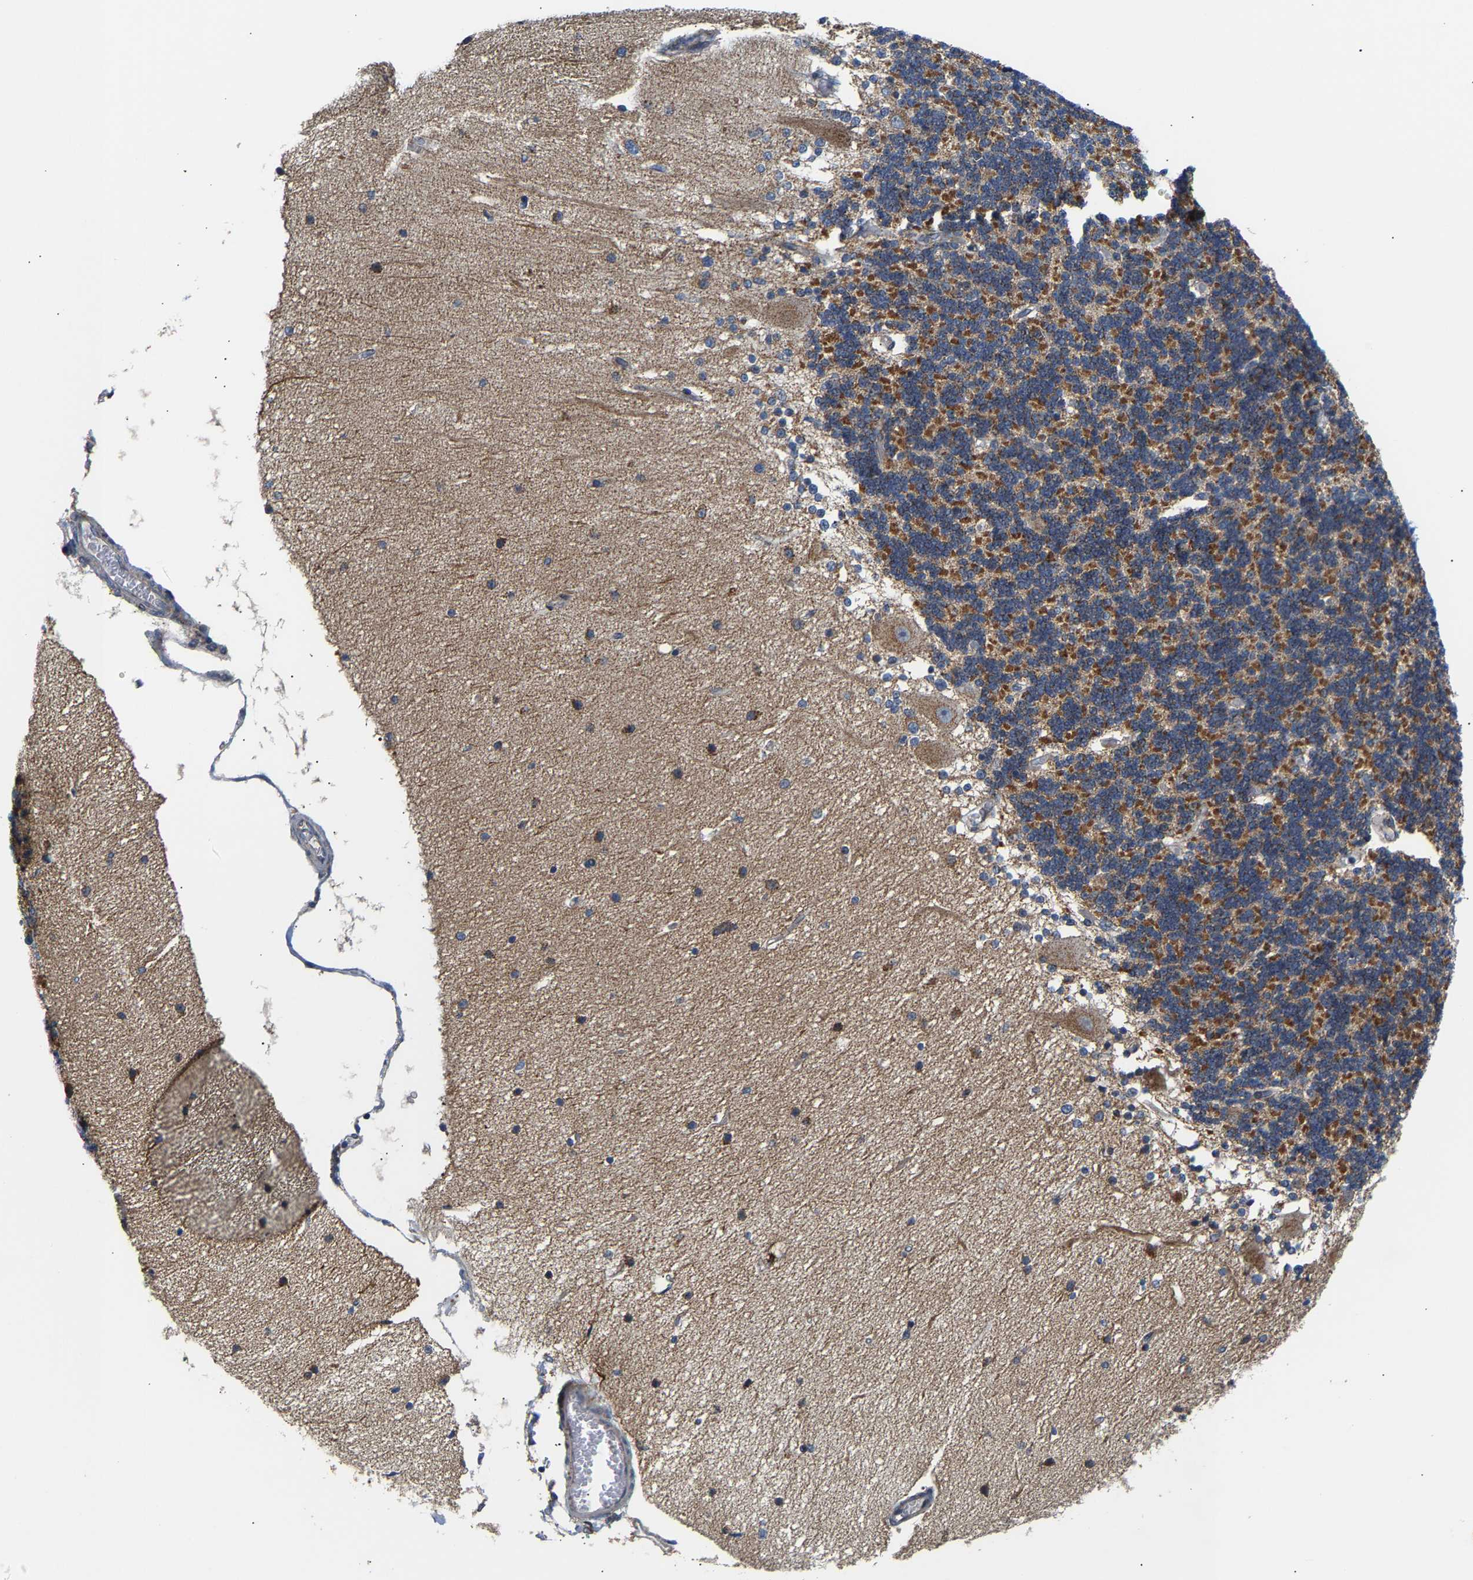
{"staining": {"intensity": "strong", "quantity": "25%-75%", "location": "cytoplasmic/membranous"}, "tissue": "cerebellum", "cell_type": "Cells in granular layer", "image_type": "normal", "snomed": [{"axis": "morphology", "description": "Normal tissue, NOS"}, {"axis": "topography", "description": "Cerebellum"}], "caption": "This photomicrograph reveals unremarkable cerebellum stained with immunohistochemistry (IHC) to label a protein in brown. The cytoplasmic/membranous of cells in granular layer show strong positivity for the protein. Nuclei are counter-stained blue.", "gene": "TMEM168", "patient": {"sex": "female", "age": 54}}